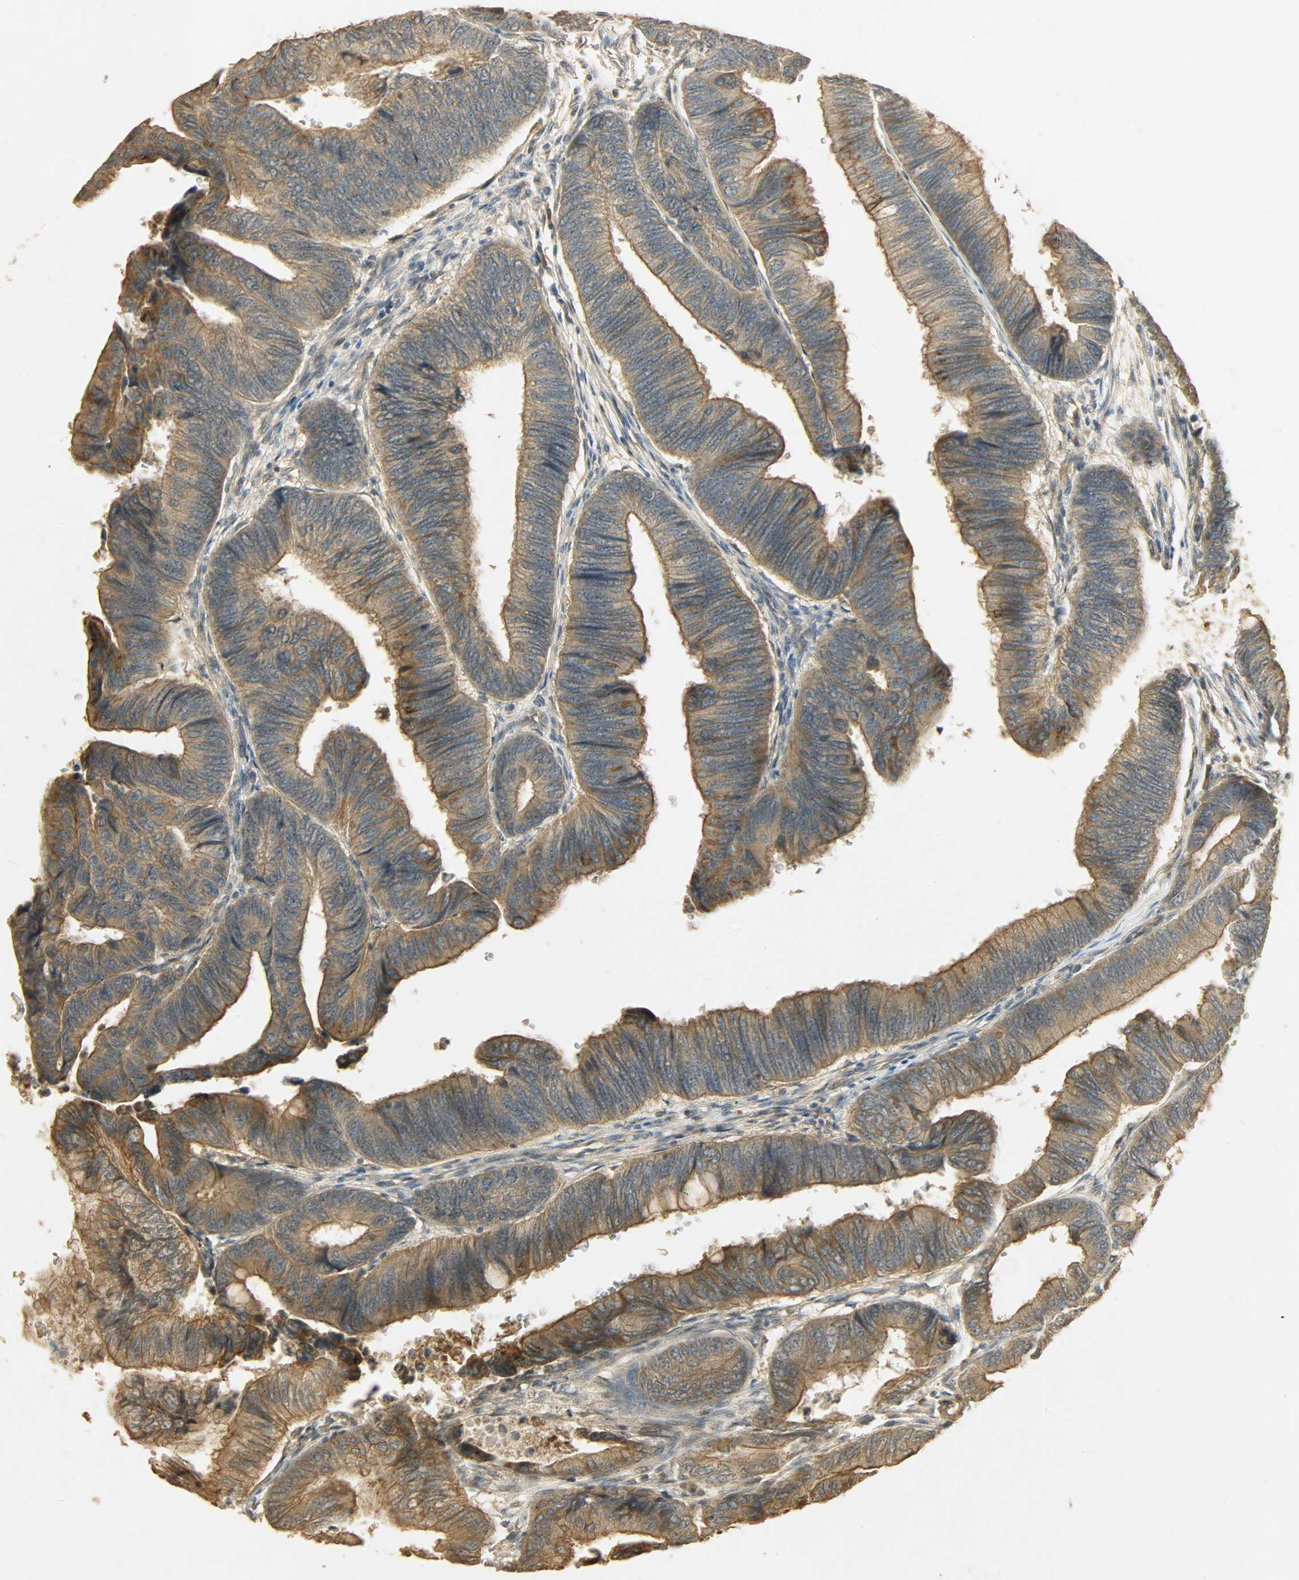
{"staining": {"intensity": "moderate", "quantity": ">75%", "location": "cytoplasmic/membranous"}, "tissue": "colorectal cancer", "cell_type": "Tumor cells", "image_type": "cancer", "snomed": [{"axis": "morphology", "description": "Normal tissue, NOS"}, {"axis": "morphology", "description": "Adenocarcinoma, NOS"}, {"axis": "topography", "description": "Rectum"}, {"axis": "topography", "description": "Peripheral nerve tissue"}], "caption": "Tumor cells demonstrate moderate cytoplasmic/membranous positivity in about >75% of cells in colorectal cancer (adenocarcinoma).", "gene": "ATP2B1", "patient": {"sex": "male", "age": 92}}